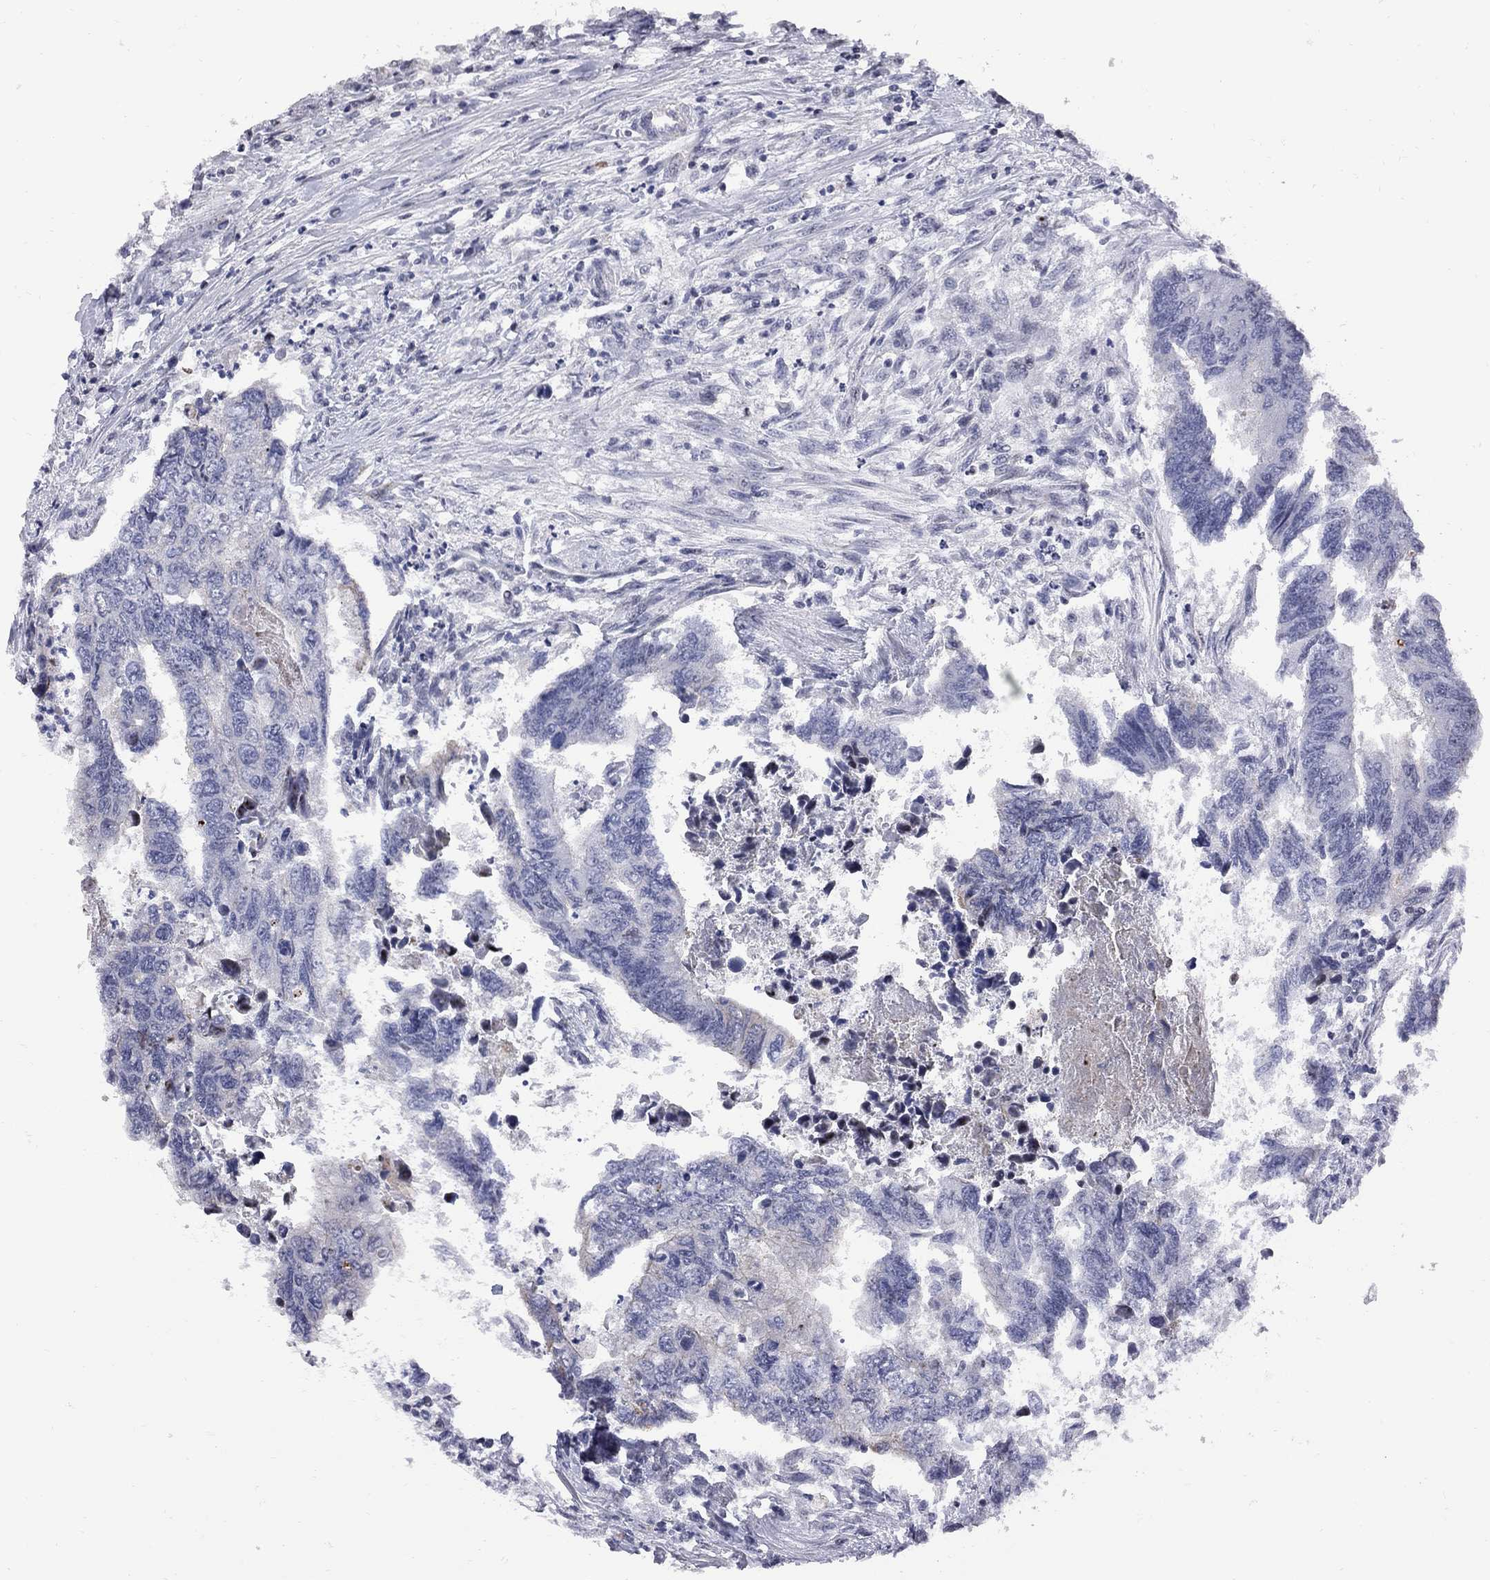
{"staining": {"intensity": "negative", "quantity": "none", "location": "none"}, "tissue": "colorectal cancer", "cell_type": "Tumor cells", "image_type": "cancer", "snomed": [{"axis": "morphology", "description": "Adenocarcinoma, NOS"}, {"axis": "topography", "description": "Colon"}], "caption": "Photomicrograph shows no protein staining in tumor cells of adenocarcinoma (colorectal) tissue.", "gene": "DHX33", "patient": {"sex": "female", "age": 65}}